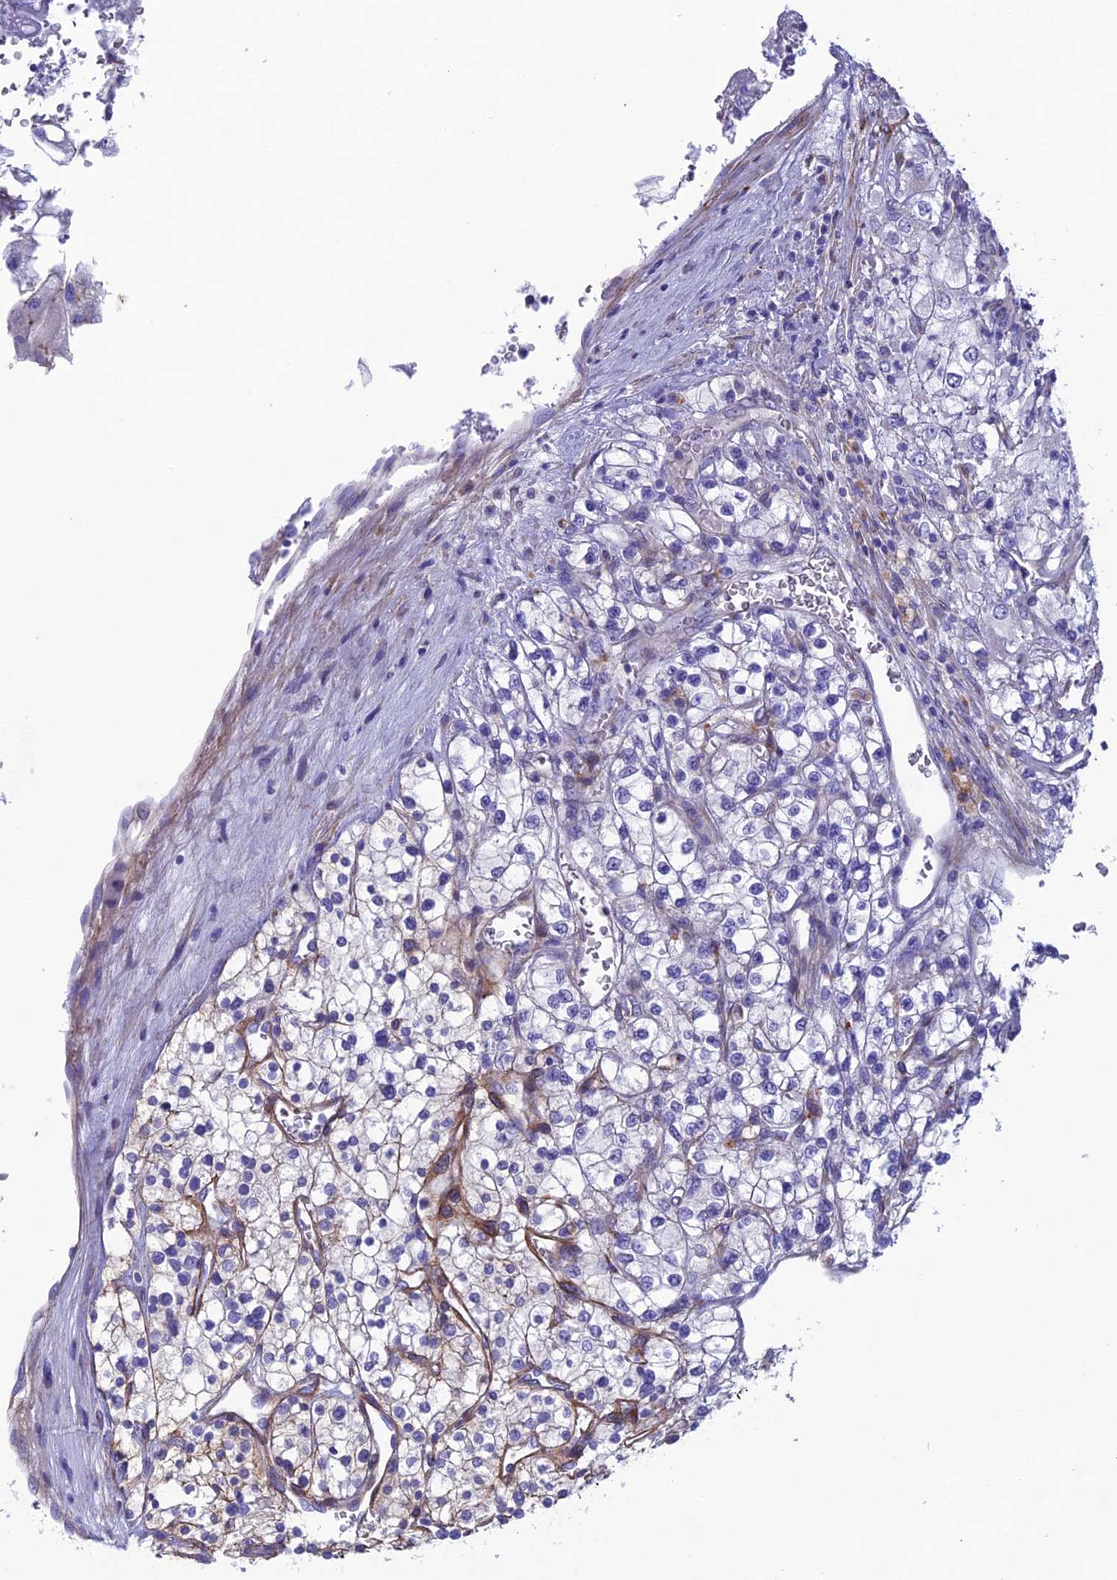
{"staining": {"intensity": "negative", "quantity": "none", "location": "none"}, "tissue": "renal cancer", "cell_type": "Tumor cells", "image_type": "cancer", "snomed": [{"axis": "morphology", "description": "Adenocarcinoma, NOS"}, {"axis": "topography", "description": "Kidney"}], "caption": "This is an immunohistochemistry photomicrograph of renal cancer (adenocarcinoma). There is no staining in tumor cells.", "gene": "TNS1", "patient": {"sex": "male", "age": 80}}